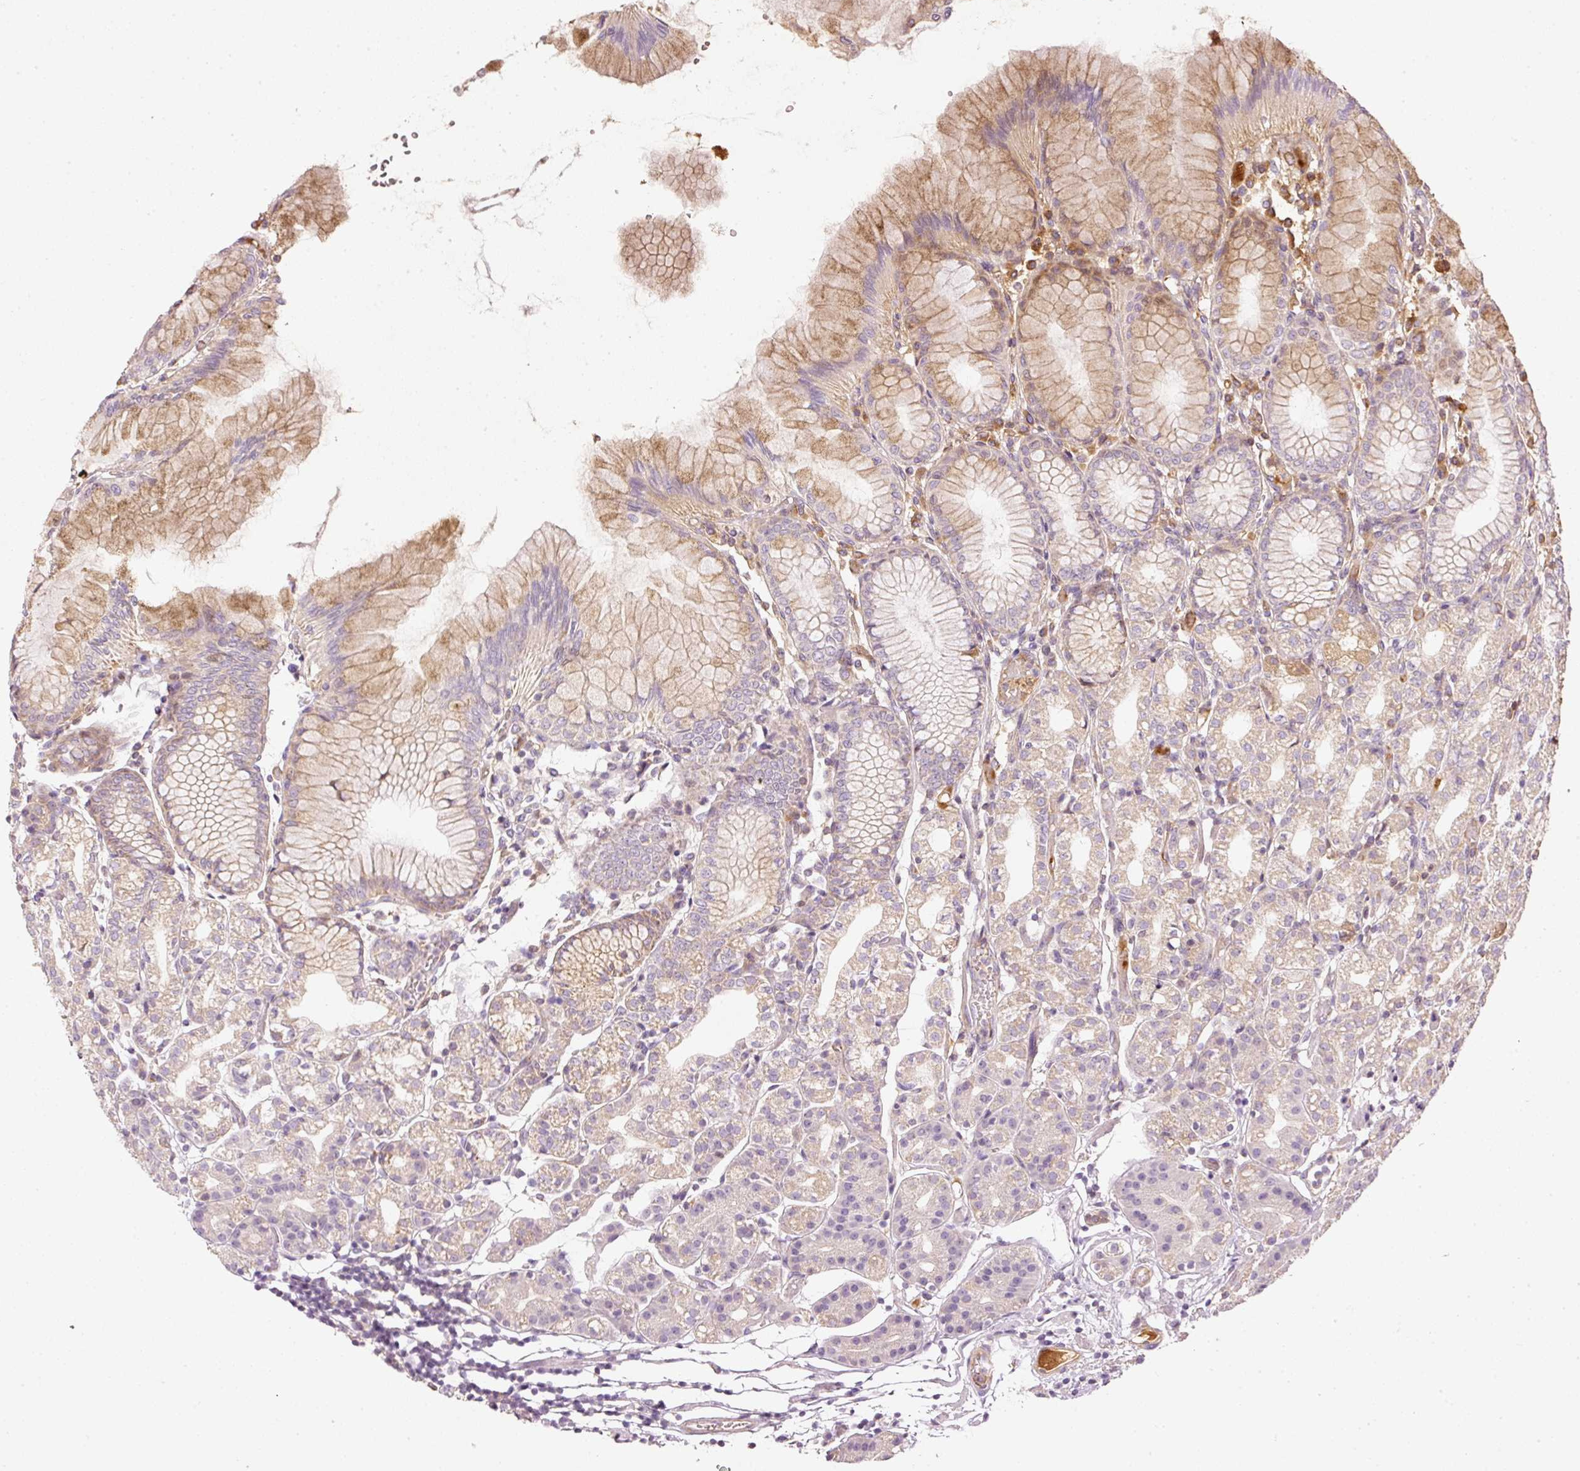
{"staining": {"intensity": "moderate", "quantity": "25%-75%", "location": "cytoplasmic/membranous"}, "tissue": "stomach", "cell_type": "Glandular cells", "image_type": "normal", "snomed": [{"axis": "morphology", "description": "Normal tissue, NOS"}, {"axis": "topography", "description": "Stomach"}], "caption": "Glandular cells reveal moderate cytoplasmic/membranous staining in about 25%-75% of cells in benign stomach. (DAB = brown stain, brightfield microscopy at high magnification).", "gene": "SERPING1", "patient": {"sex": "female", "age": 57}}